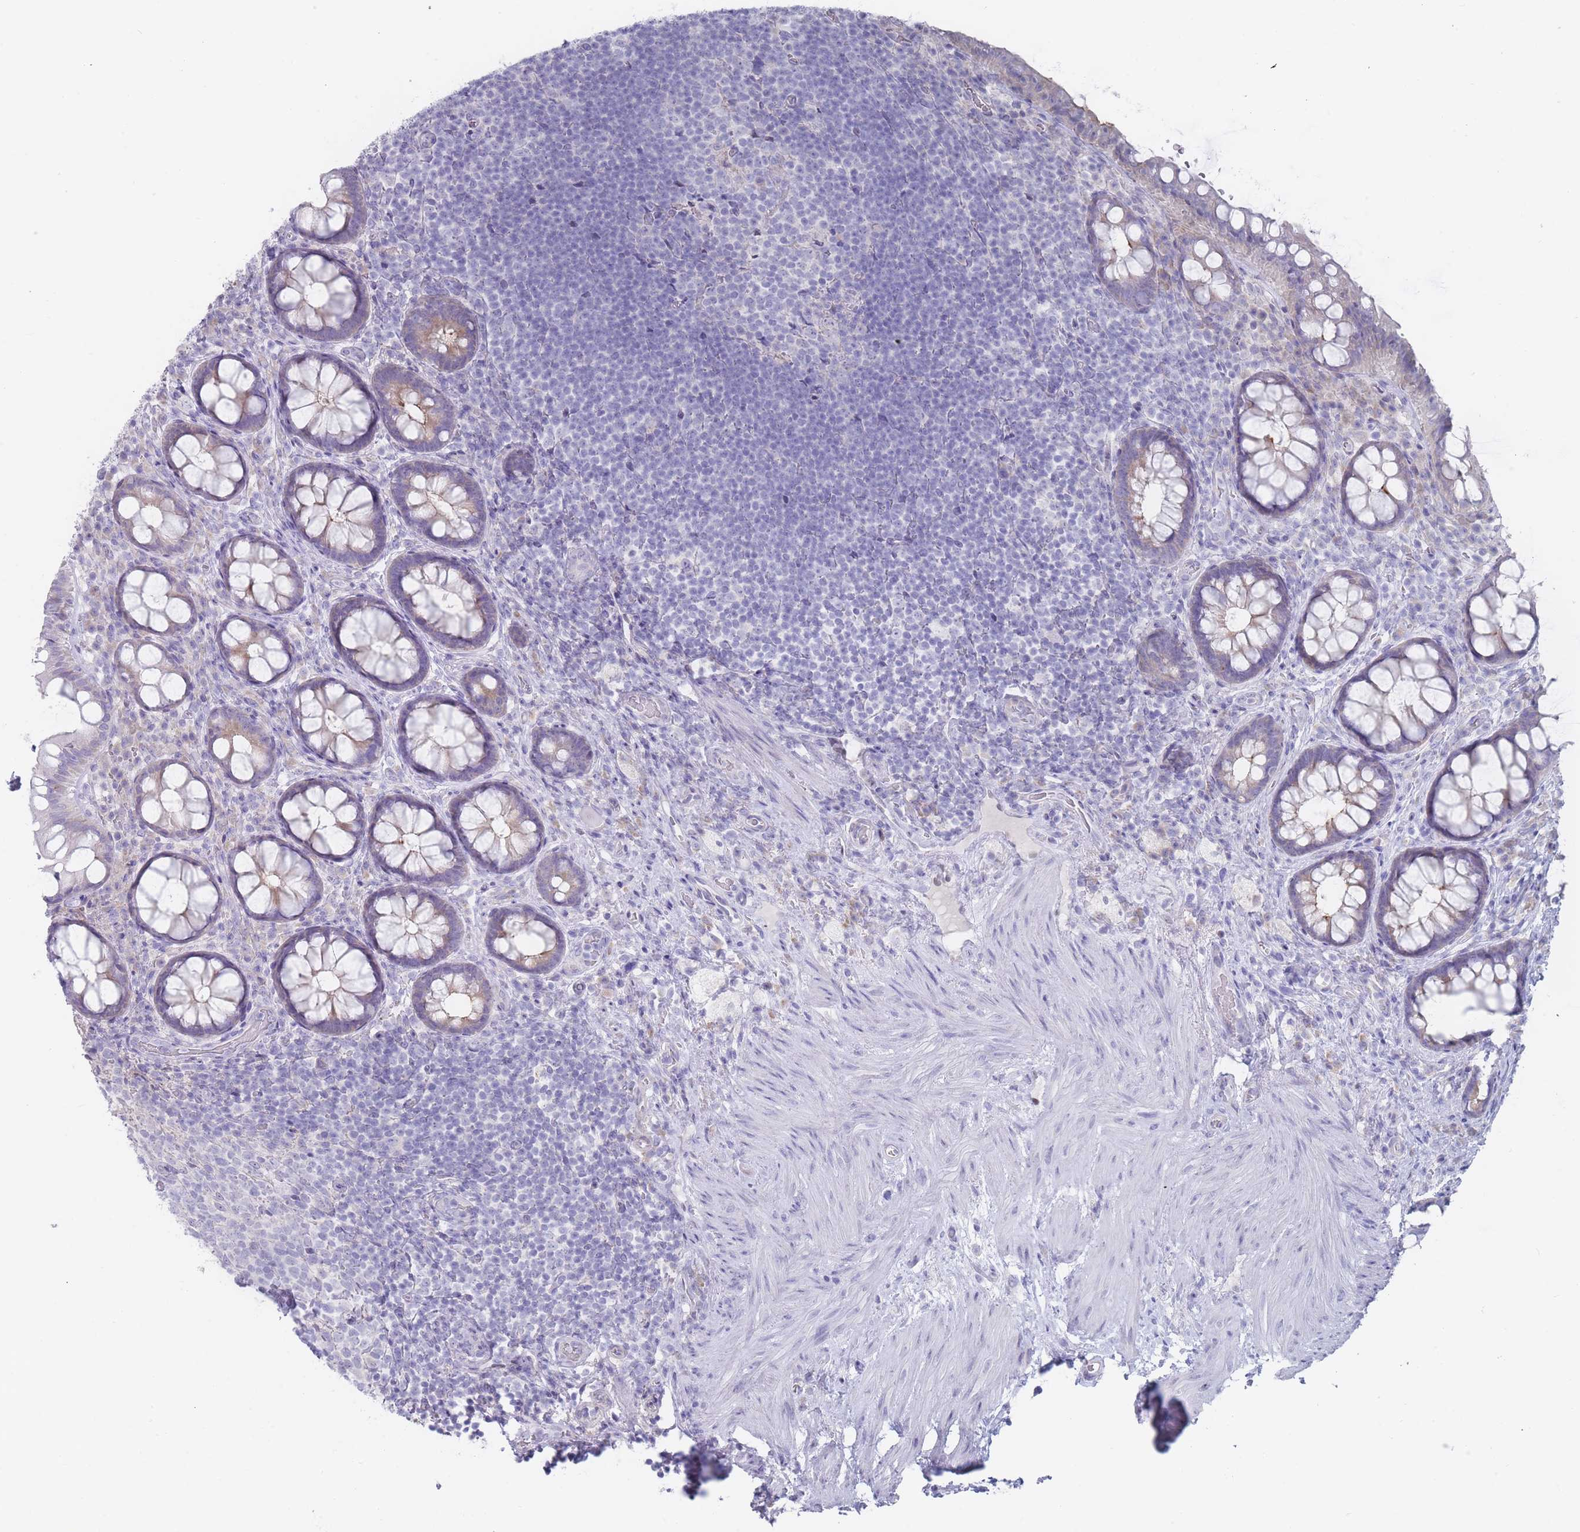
{"staining": {"intensity": "negative", "quantity": "none", "location": "none"}, "tissue": "rectum", "cell_type": "Glandular cells", "image_type": "normal", "snomed": [{"axis": "morphology", "description": "Normal tissue, NOS"}, {"axis": "topography", "description": "Rectum"}, {"axis": "topography", "description": "Peripheral nerve tissue"}], "caption": "This is an IHC histopathology image of normal human rectum. There is no expression in glandular cells.", "gene": "PIGU", "patient": {"sex": "female", "age": 69}}